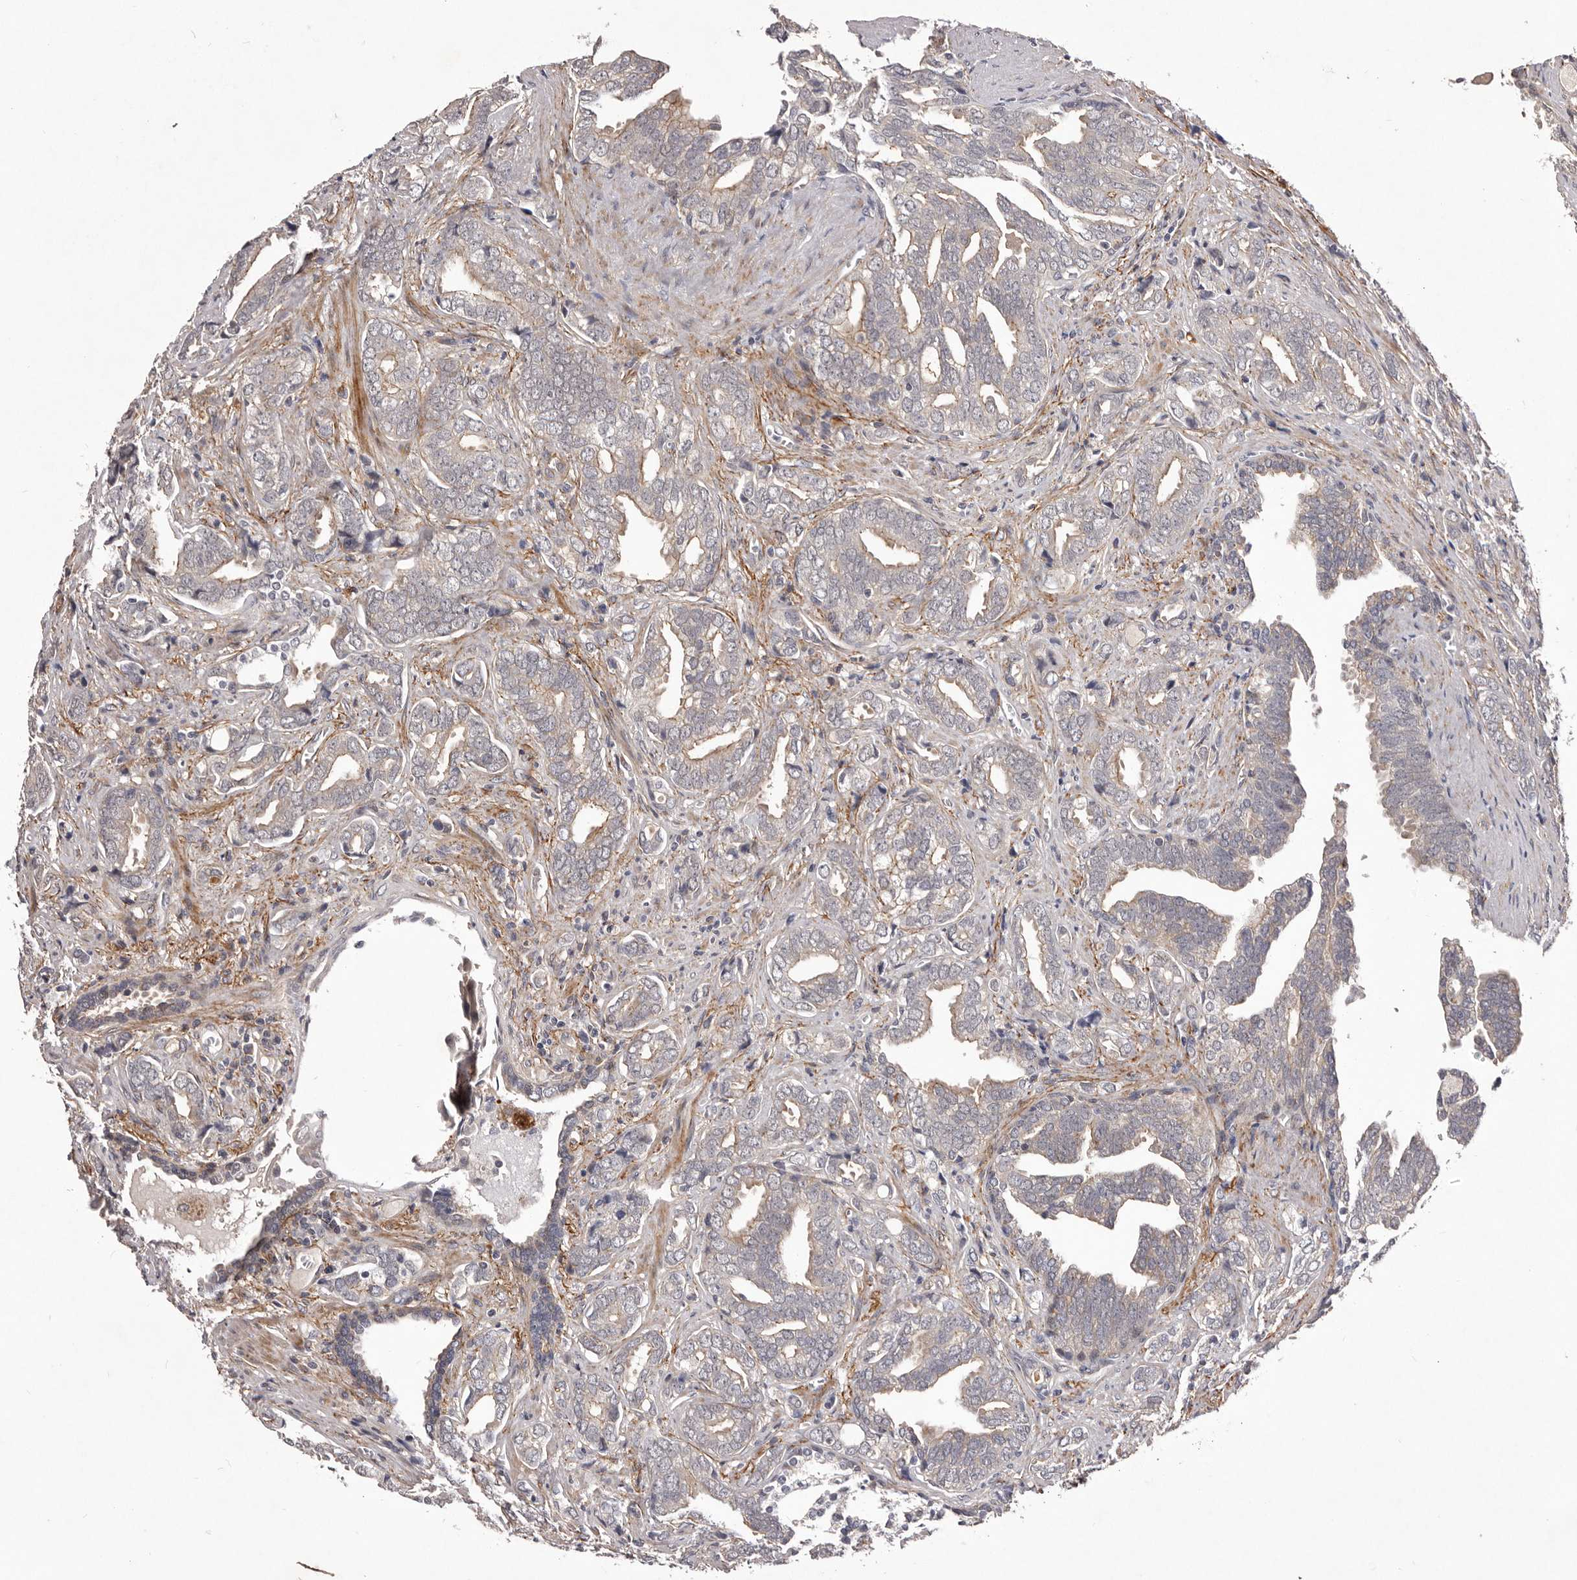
{"staining": {"intensity": "weak", "quantity": "<25%", "location": "cytoplasmic/membranous"}, "tissue": "prostate cancer", "cell_type": "Tumor cells", "image_type": "cancer", "snomed": [{"axis": "morphology", "description": "Adenocarcinoma, Medium grade"}, {"axis": "topography", "description": "Prostate"}], "caption": "Tumor cells are negative for brown protein staining in prostate adenocarcinoma (medium-grade).", "gene": "HBS1L", "patient": {"sex": "male", "age": 67}}